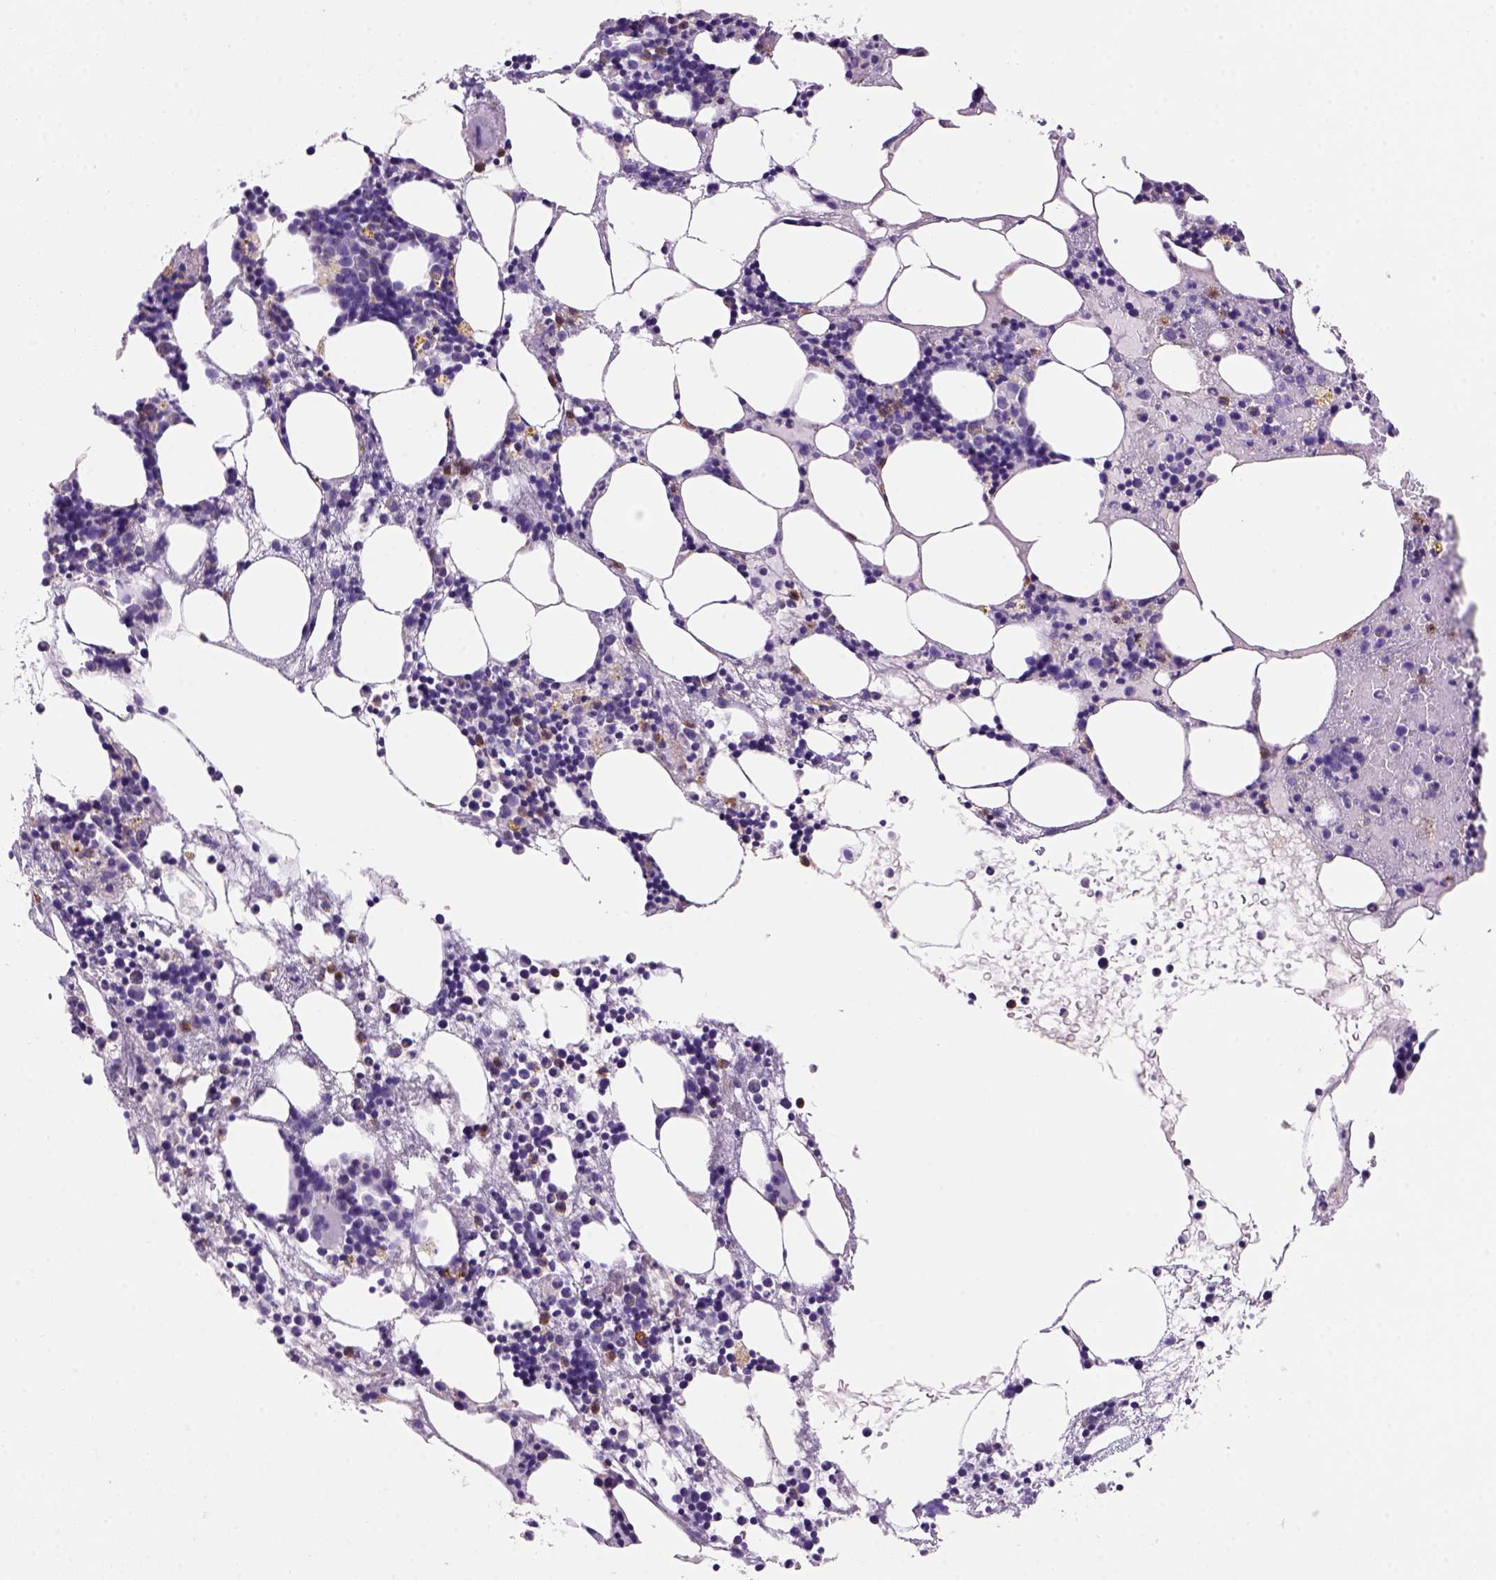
{"staining": {"intensity": "strong", "quantity": "<25%", "location": "cytoplasmic/membranous"}, "tissue": "bone marrow", "cell_type": "Hematopoietic cells", "image_type": "normal", "snomed": [{"axis": "morphology", "description": "Normal tissue, NOS"}, {"axis": "topography", "description": "Bone marrow"}], "caption": "Protein expression analysis of normal bone marrow reveals strong cytoplasmic/membranous staining in approximately <25% of hematopoietic cells.", "gene": "CD14", "patient": {"sex": "male", "age": 54}}